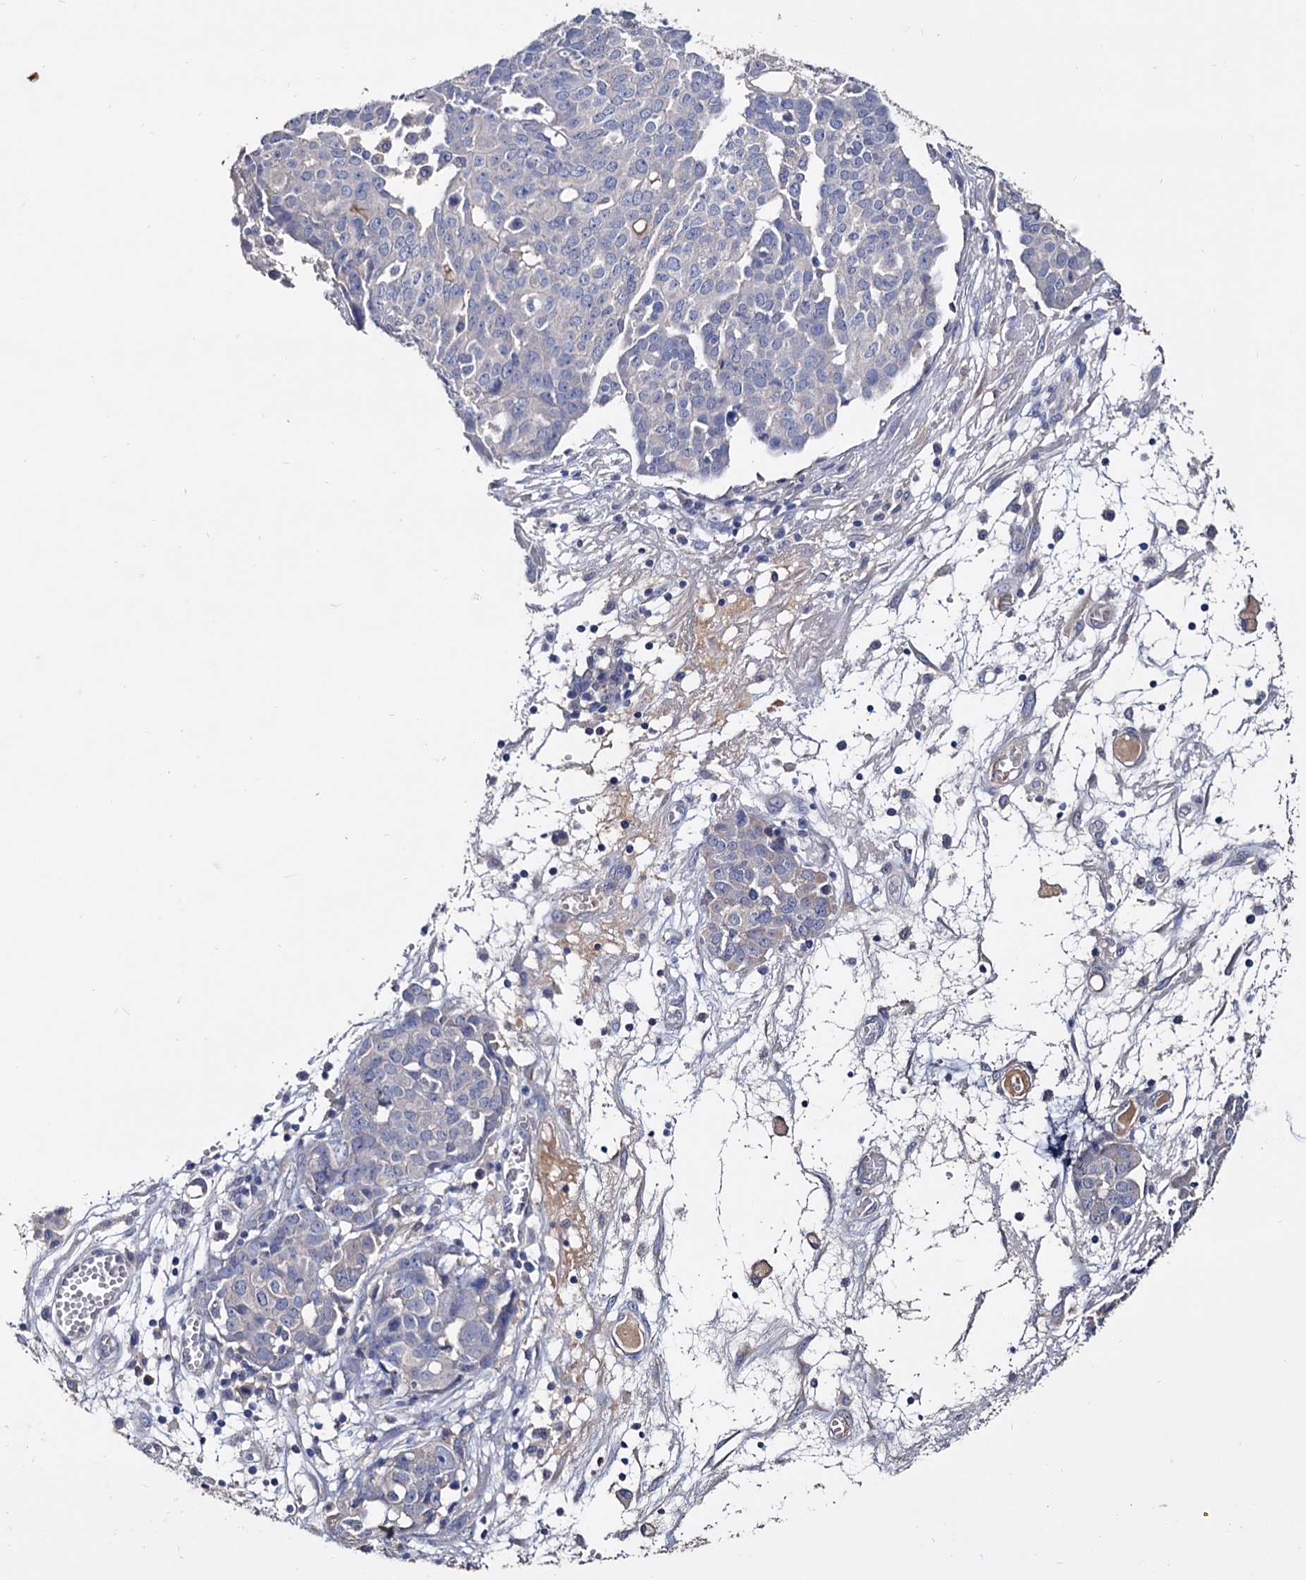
{"staining": {"intensity": "negative", "quantity": "none", "location": "none"}, "tissue": "ovarian cancer", "cell_type": "Tumor cells", "image_type": "cancer", "snomed": [{"axis": "morphology", "description": "Cystadenocarcinoma, serous, NOS"}, {"axis": "topography", "description": "Soft tissue"}, {"axis": "topography", "description": "Ovary"}], "caption": "Human ovarian serous cystadenocarcinoma stained for a protein using immunohistochemistry shows no positivity in tumor cells.", "gene": "NPAS4", "patient": {"sex": "female", "age": 57}}